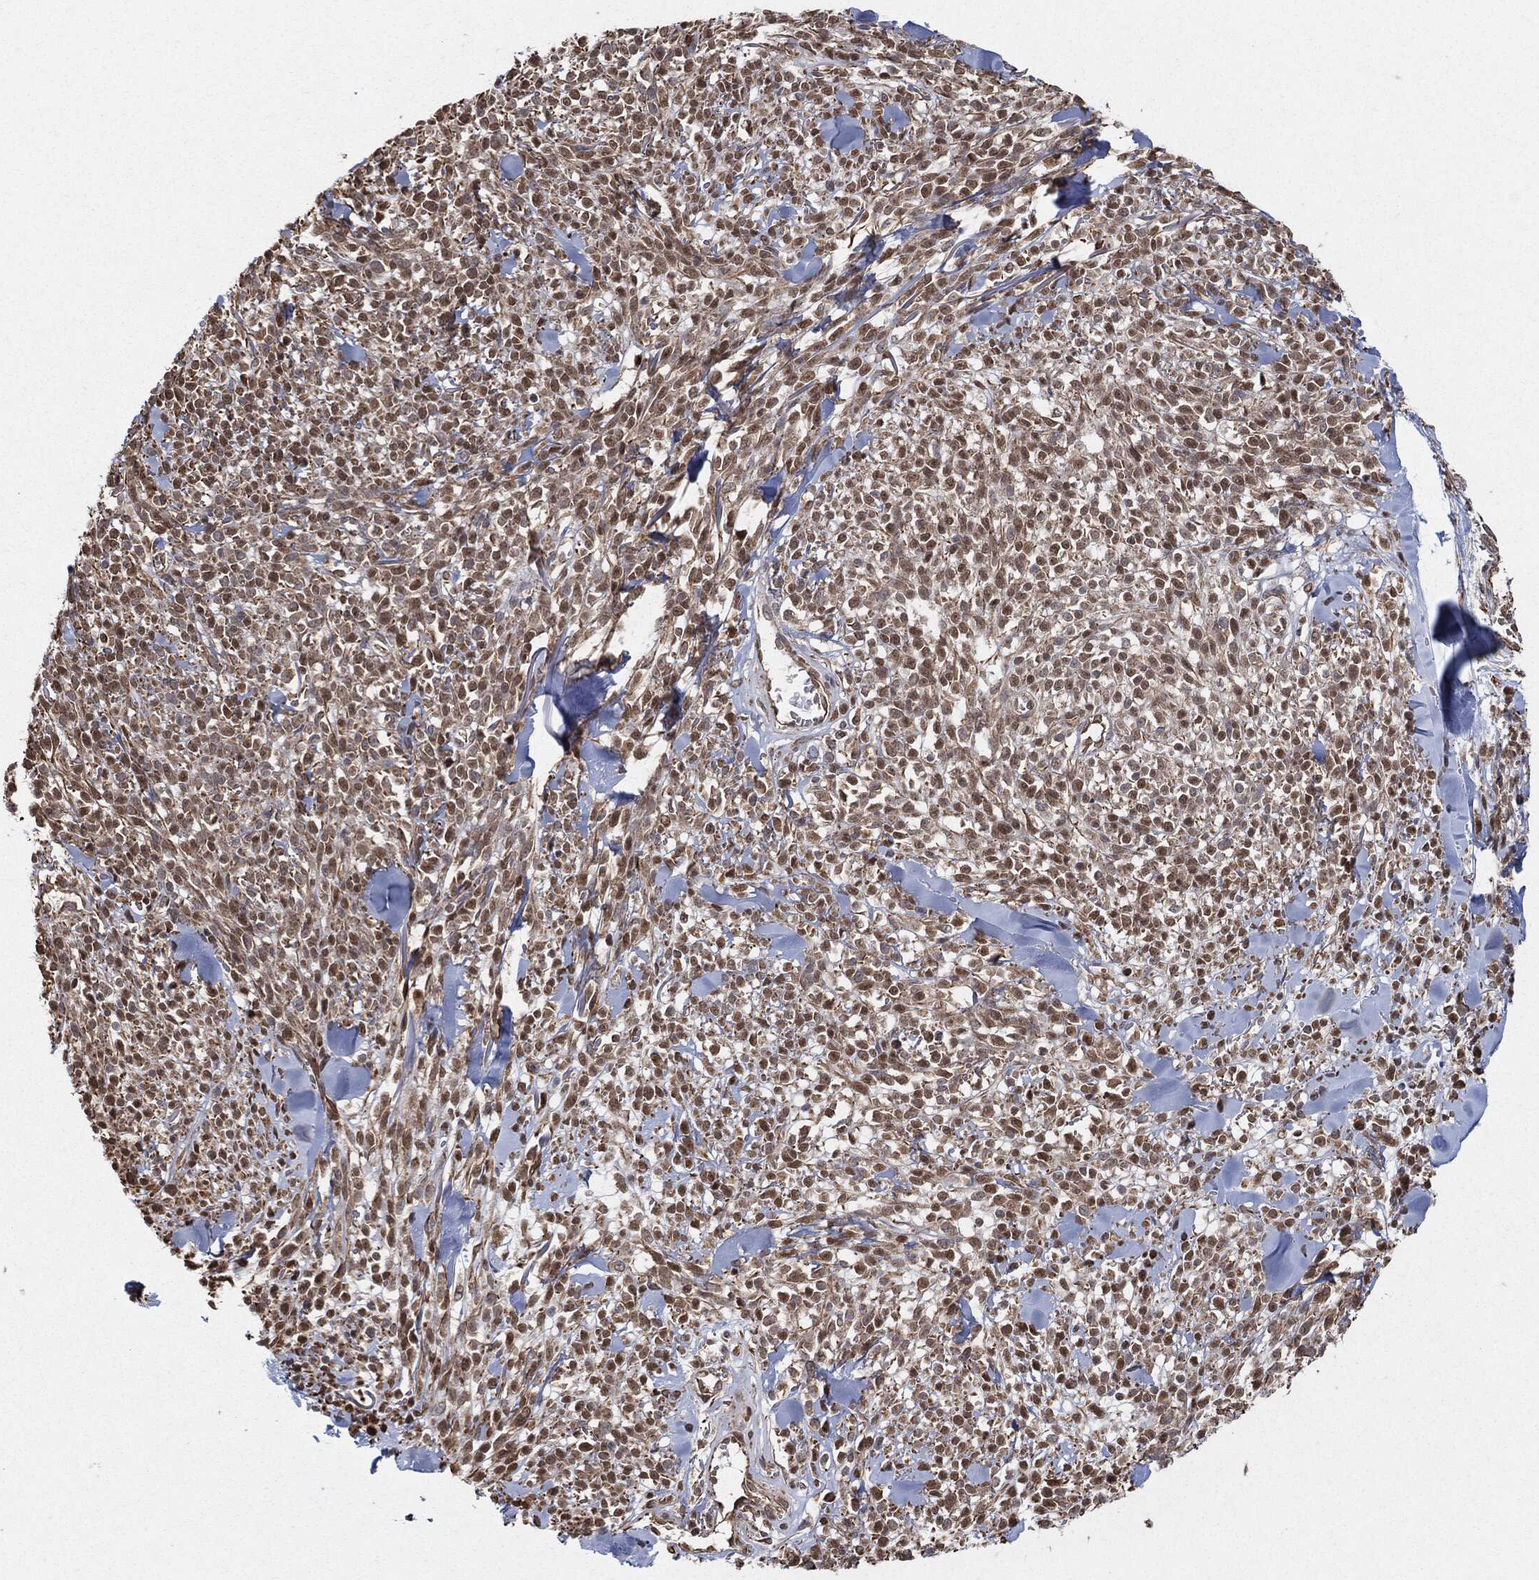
{"staining": {"intensity": "moderate", "quantity": "25%-75%", "location": "nuclear"}, "tissue": "melanoma", "cell_type": "Tumor cells", "image_type": "cancer", "snomed": [{"axis": "morphology", "description": "Malignant melanoma, NOS"}, {"axis": "topography", "description": "Skin"}, {"axis": "topography", "description": "Skin of trunk"}], "caption": "High-power microscopy captured an immunohistochemistry (IHC) photomicrograph of melanoma, revealing moderate nuclear positivity in about 25%-75% of tumor cells.", "gene": "TP53RK", "patient": {"sex": "male", "age": 74}}